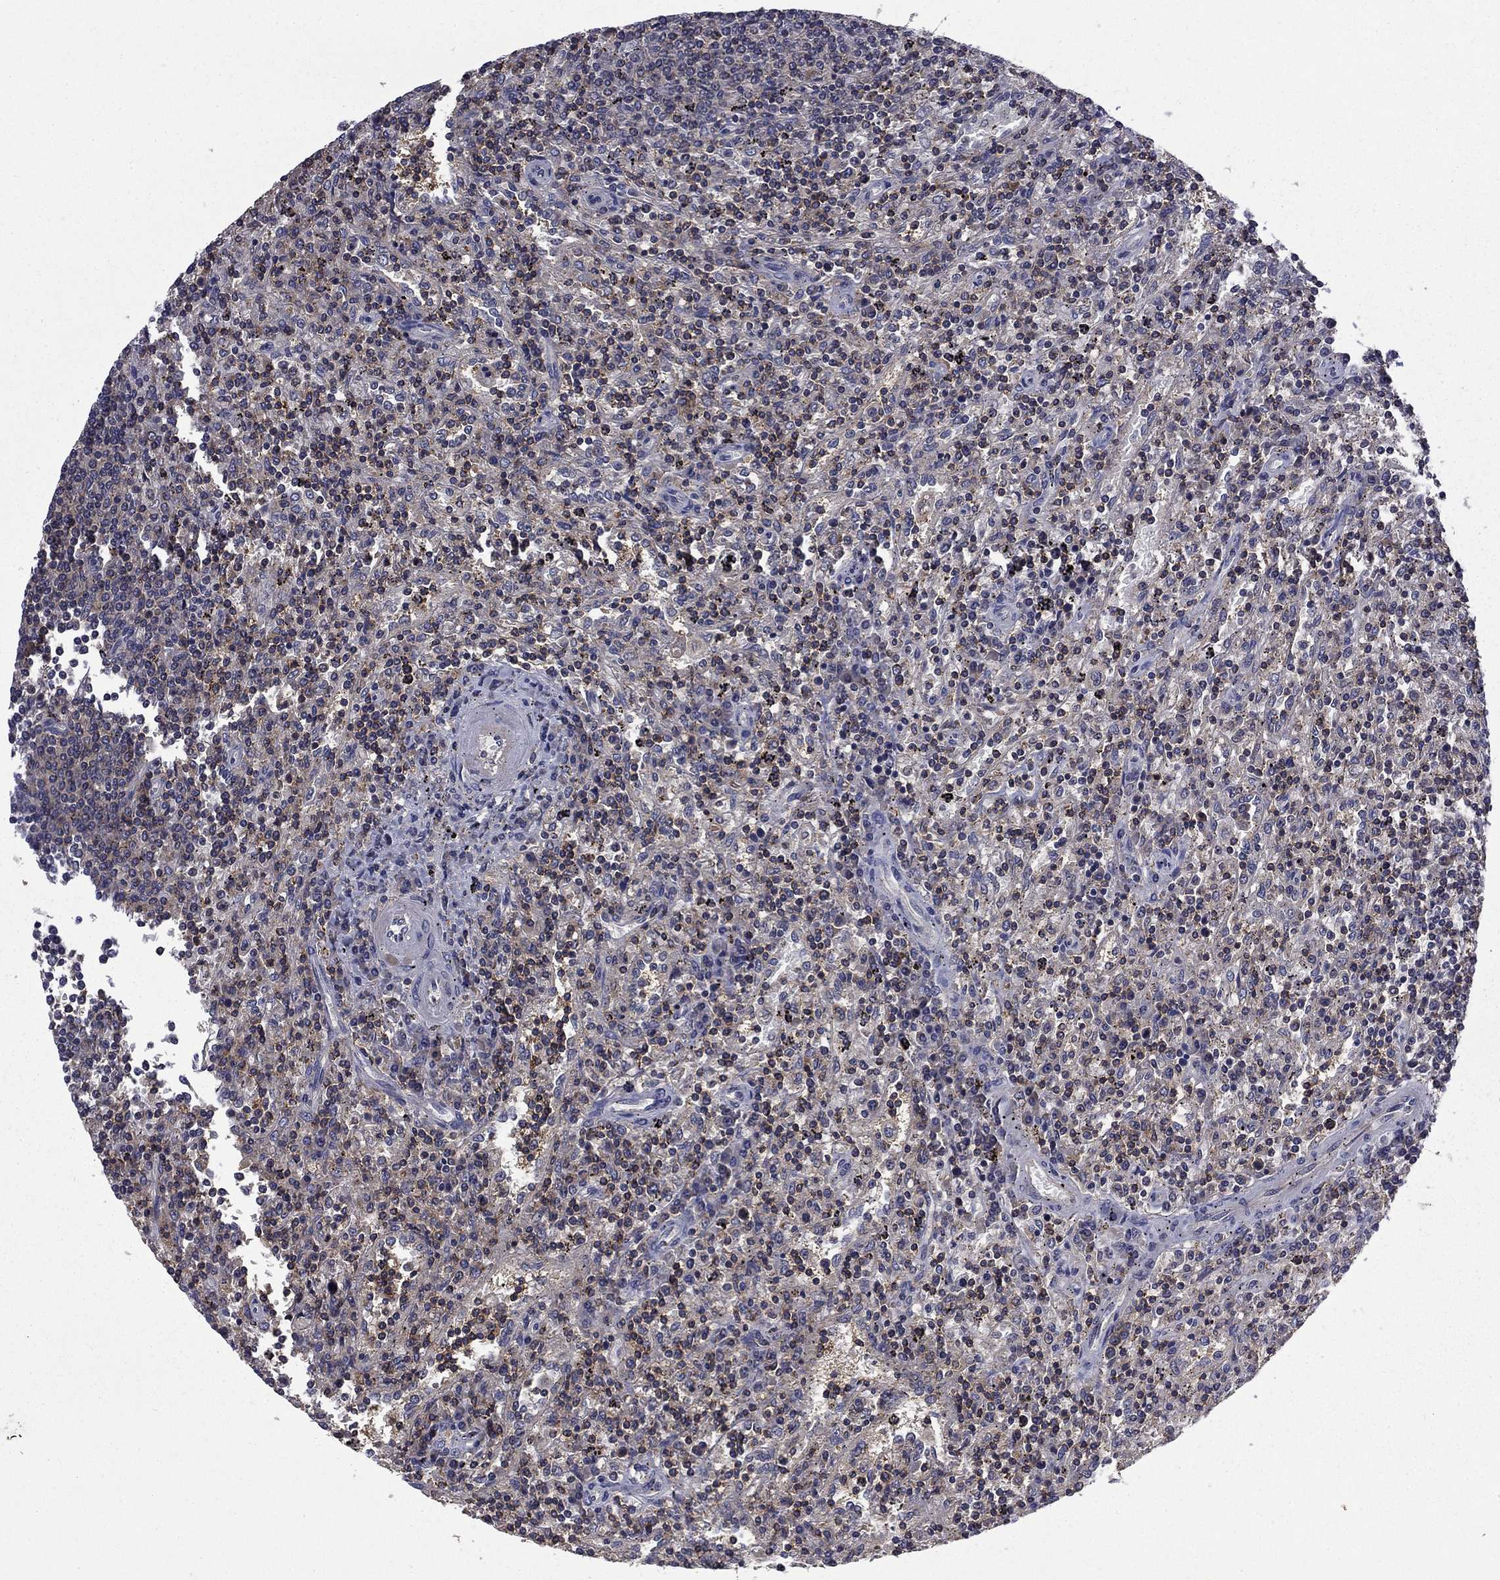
{"staining": {"intensity": "negative", "quantity": "none", "location": "none"}, "tissue": "lymphoma", "cell_type": "Tumor cells", "image_type": "cancer", "snomed": [{"axis": "morphology", "description": "Malignant lymphoma, non-Hodgkin's type, Low grade"}, {"axis": "topography", "description": "Spleen"}], "caption": "High power microscopy micrograph of an IHC micrograph of malignant lymphoma, non-Hodgkin's type (low-grade), revealing no significant positivity in tumor cells. (Immunohistochemistry (ihc), brightfield microscopy, high magnification).", "gene": "CEACAM7", "patient": {"sex": "male", "age": 62}}